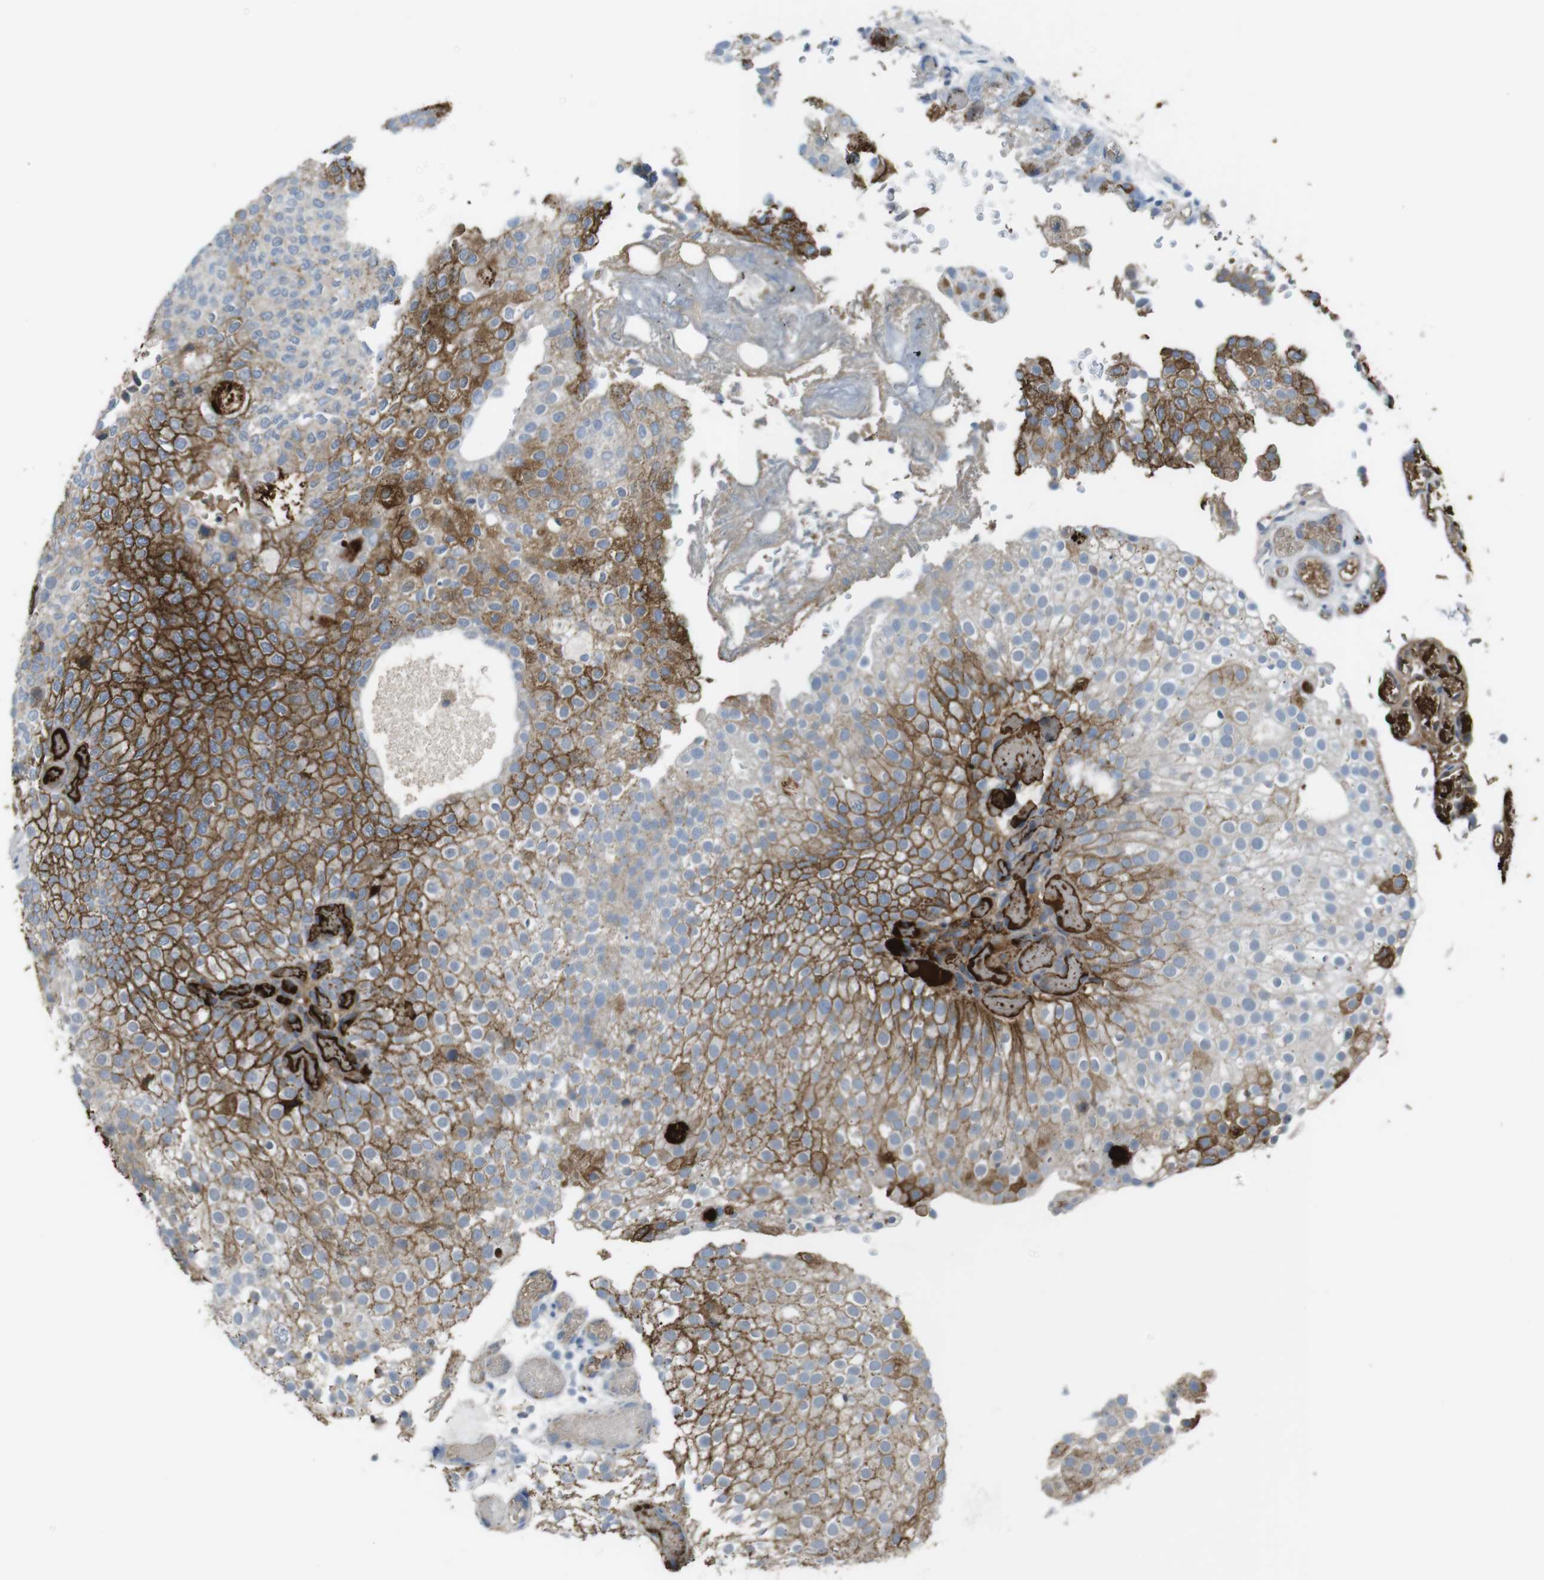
{"staining": {"intensity": "moderate", "quantity": "25%-75%", "location": "cytoplasmic/membranous"}, "tissue": "urothelial cancer", "cell_type": "Tumor cells", "image_type": "cancer", "snomed": [{"axis": "morphology", "description": "Urothelial carcinoma, Low grade"}, {"axis": "topography", "description": "Urinary bladder"}], "caption": "A micrograph showing moderate cytoplasmic/membranous staining in approximately 25%-75% of tumor cells in low-grade urothelial carcinoma, as visualized by brown immunohistochemical staining.", "gene": "LTBP4", "patient": {"sex": "male", "age": 78}}